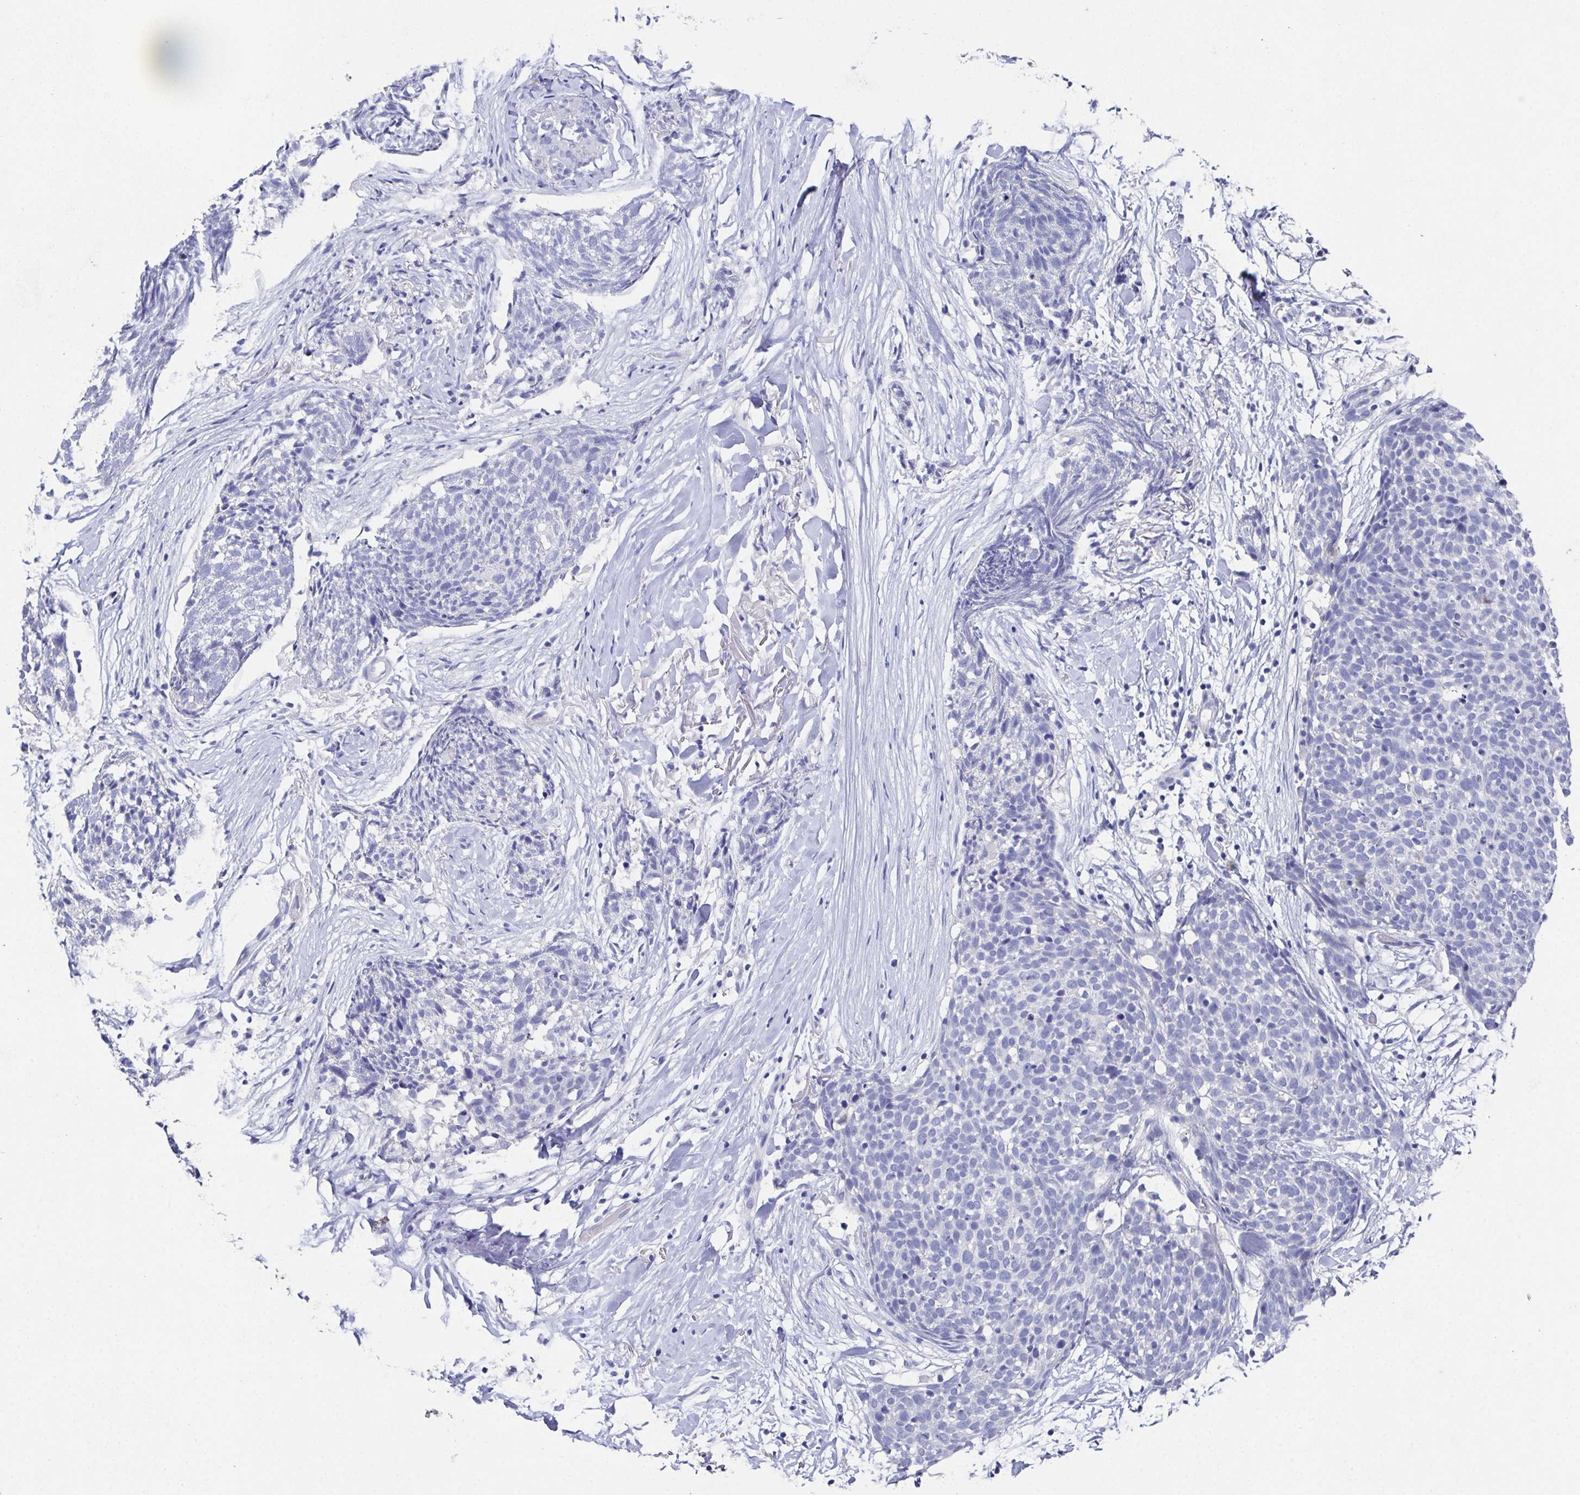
{"staining": {"intensity": "negative", "quantity": "none", "location": "none"}, "tissue": "skin cancer", "cell_type": "Tumor cells", "image_type": "cancer", "snomed": [{"axis": "morphology", "description": "Squamous cell carcinoma, NOS"}, {"axis": "topography", "description": "Skin"}, {"axis": "topography", "description": "Vulva"}], "caption": "A photomicrograph of human skin cancer is negative for staining in tumor cells.", "gene": "SSC4D", "patient": {"sex": "female", "age": 75}}